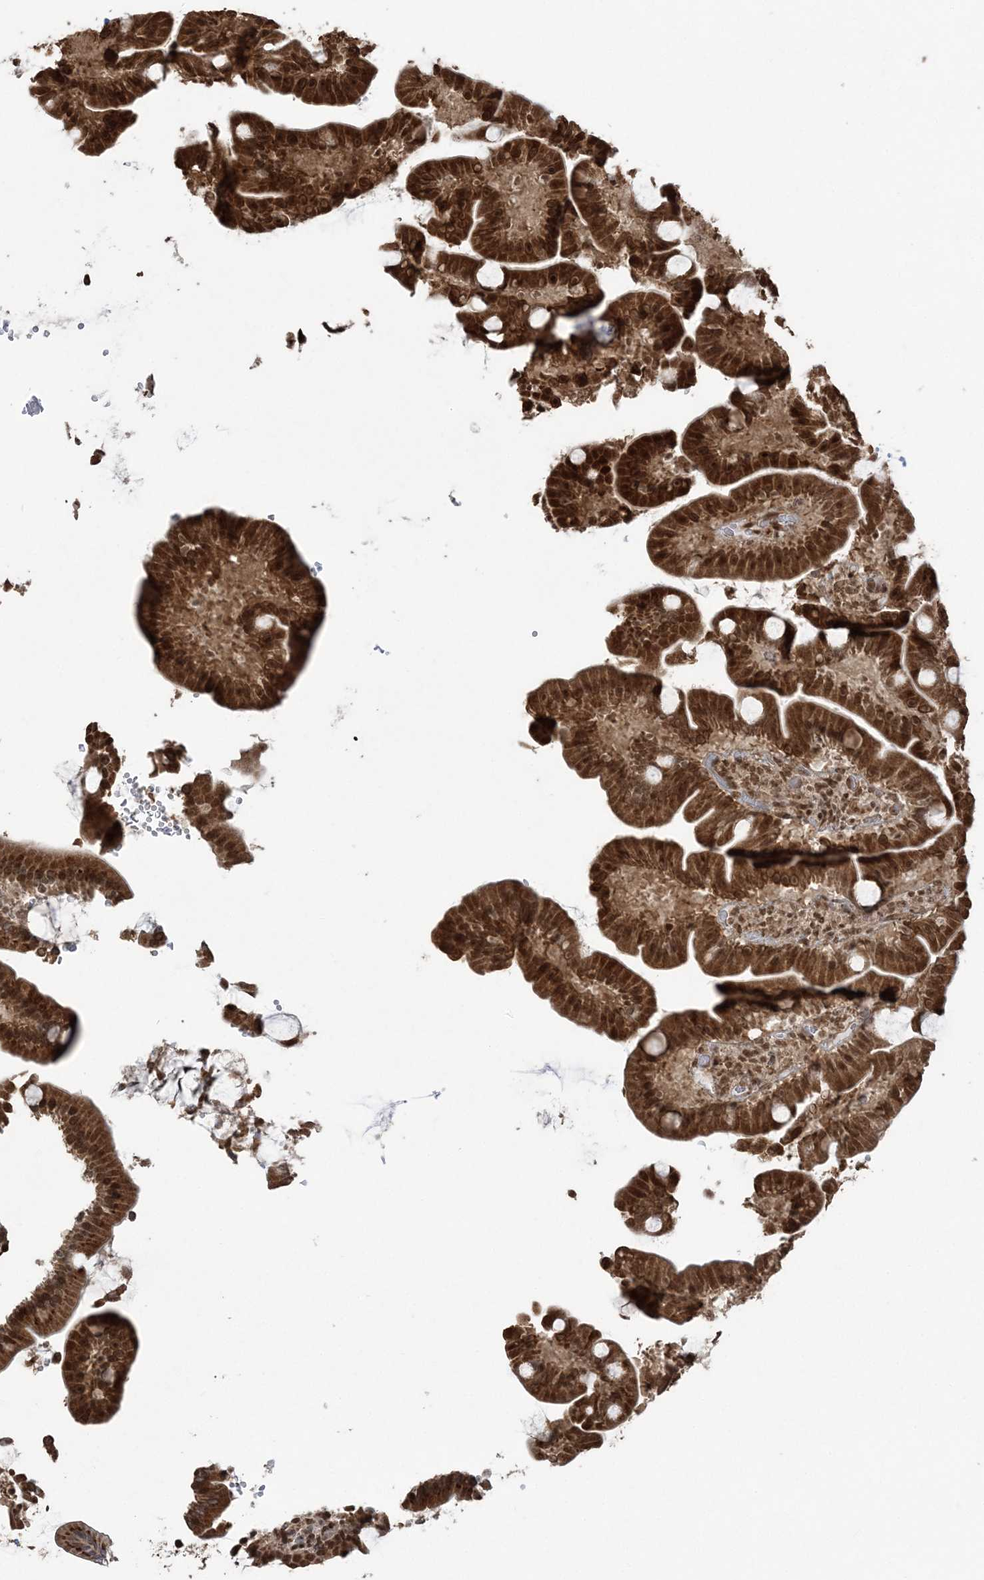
{"staining": {"intensity": "strong", "quantity": ">75%", "location": "cytoplasmic/membranous,nuclear"}, "tissue": "duodenum", "cell_type": "Glandular cells", "image_type": "normal", "snomed": [{"axis": "morphology", "description": "Normal tissue, NOS"}, {"axis": "topography", "description": "Duodenum"}], "caption": "Duodenum was stained to show a protein in brown. There is high levels of strong cytoplasmic/membranous,nuclear expression in approximately >75% of glandular cells. The staining is performed using DAB (3,3'-diaminobenzidine) brown chromogen to label protein expression. The nuclei are counter-stained blue using hematoxylin.", "gene": "ZNF839", "patient": {"sex": "male", "age": 55}}